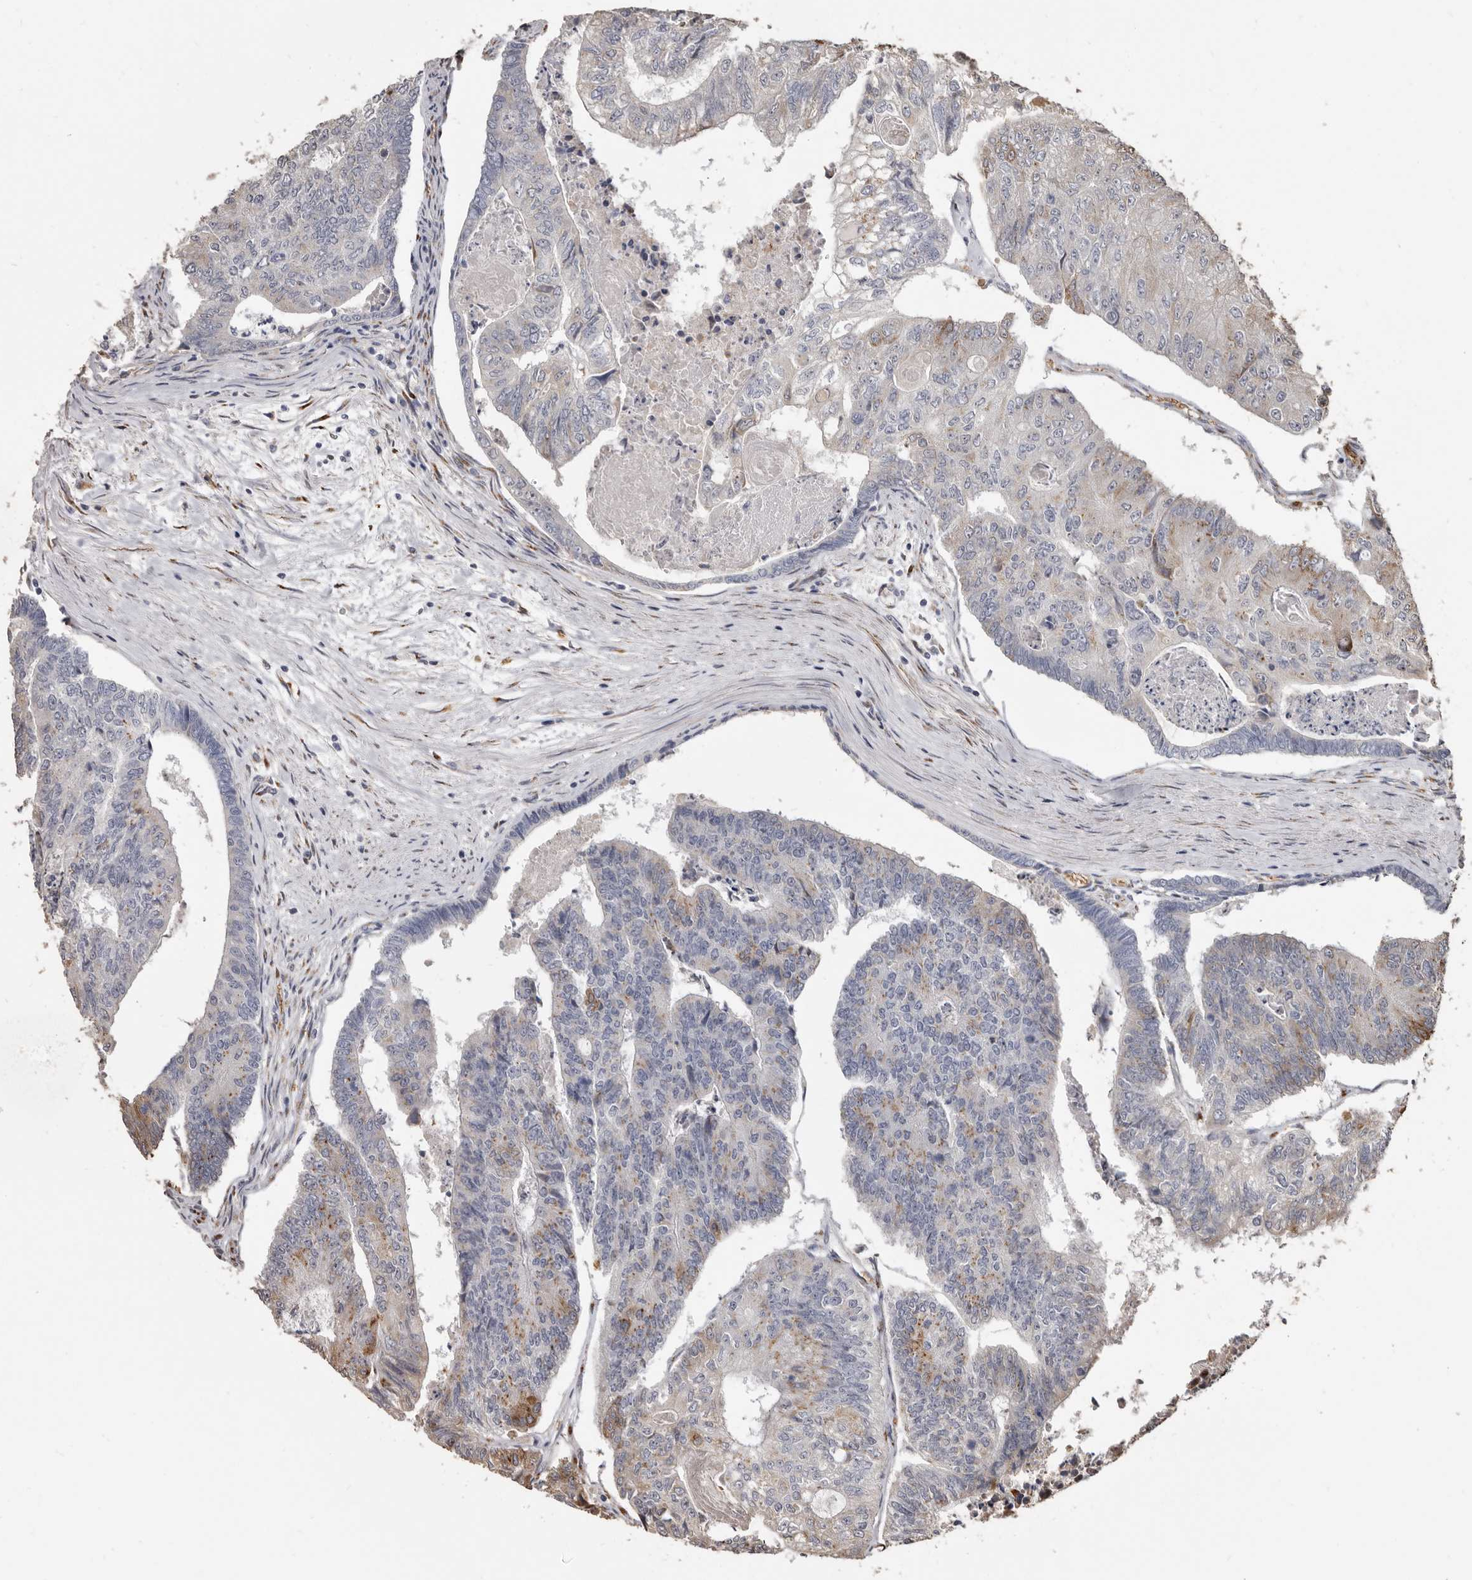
{"staining": {"intensity": "moderate", "quantity": "<25%", "location": "cytoplasmic/membranous"}, "tissue": "colorectal cancer", "cell_type": "Tumor cells", "image_type": "cancer", "snomed": [{"axis": "morphology", "description": "Adenocarcinoma, NOS"}, {"axis": "topography", "description": "Colon"}], "caption": "Adenocarcinoma (colorectal) was stained to show a protein in brown. There is low levels of moderate cytoplasmic/membranous positivity in about <25% of tumor cells.", "gene": "ENTREP1", "patient": {"sex": "female", "age": 67}}